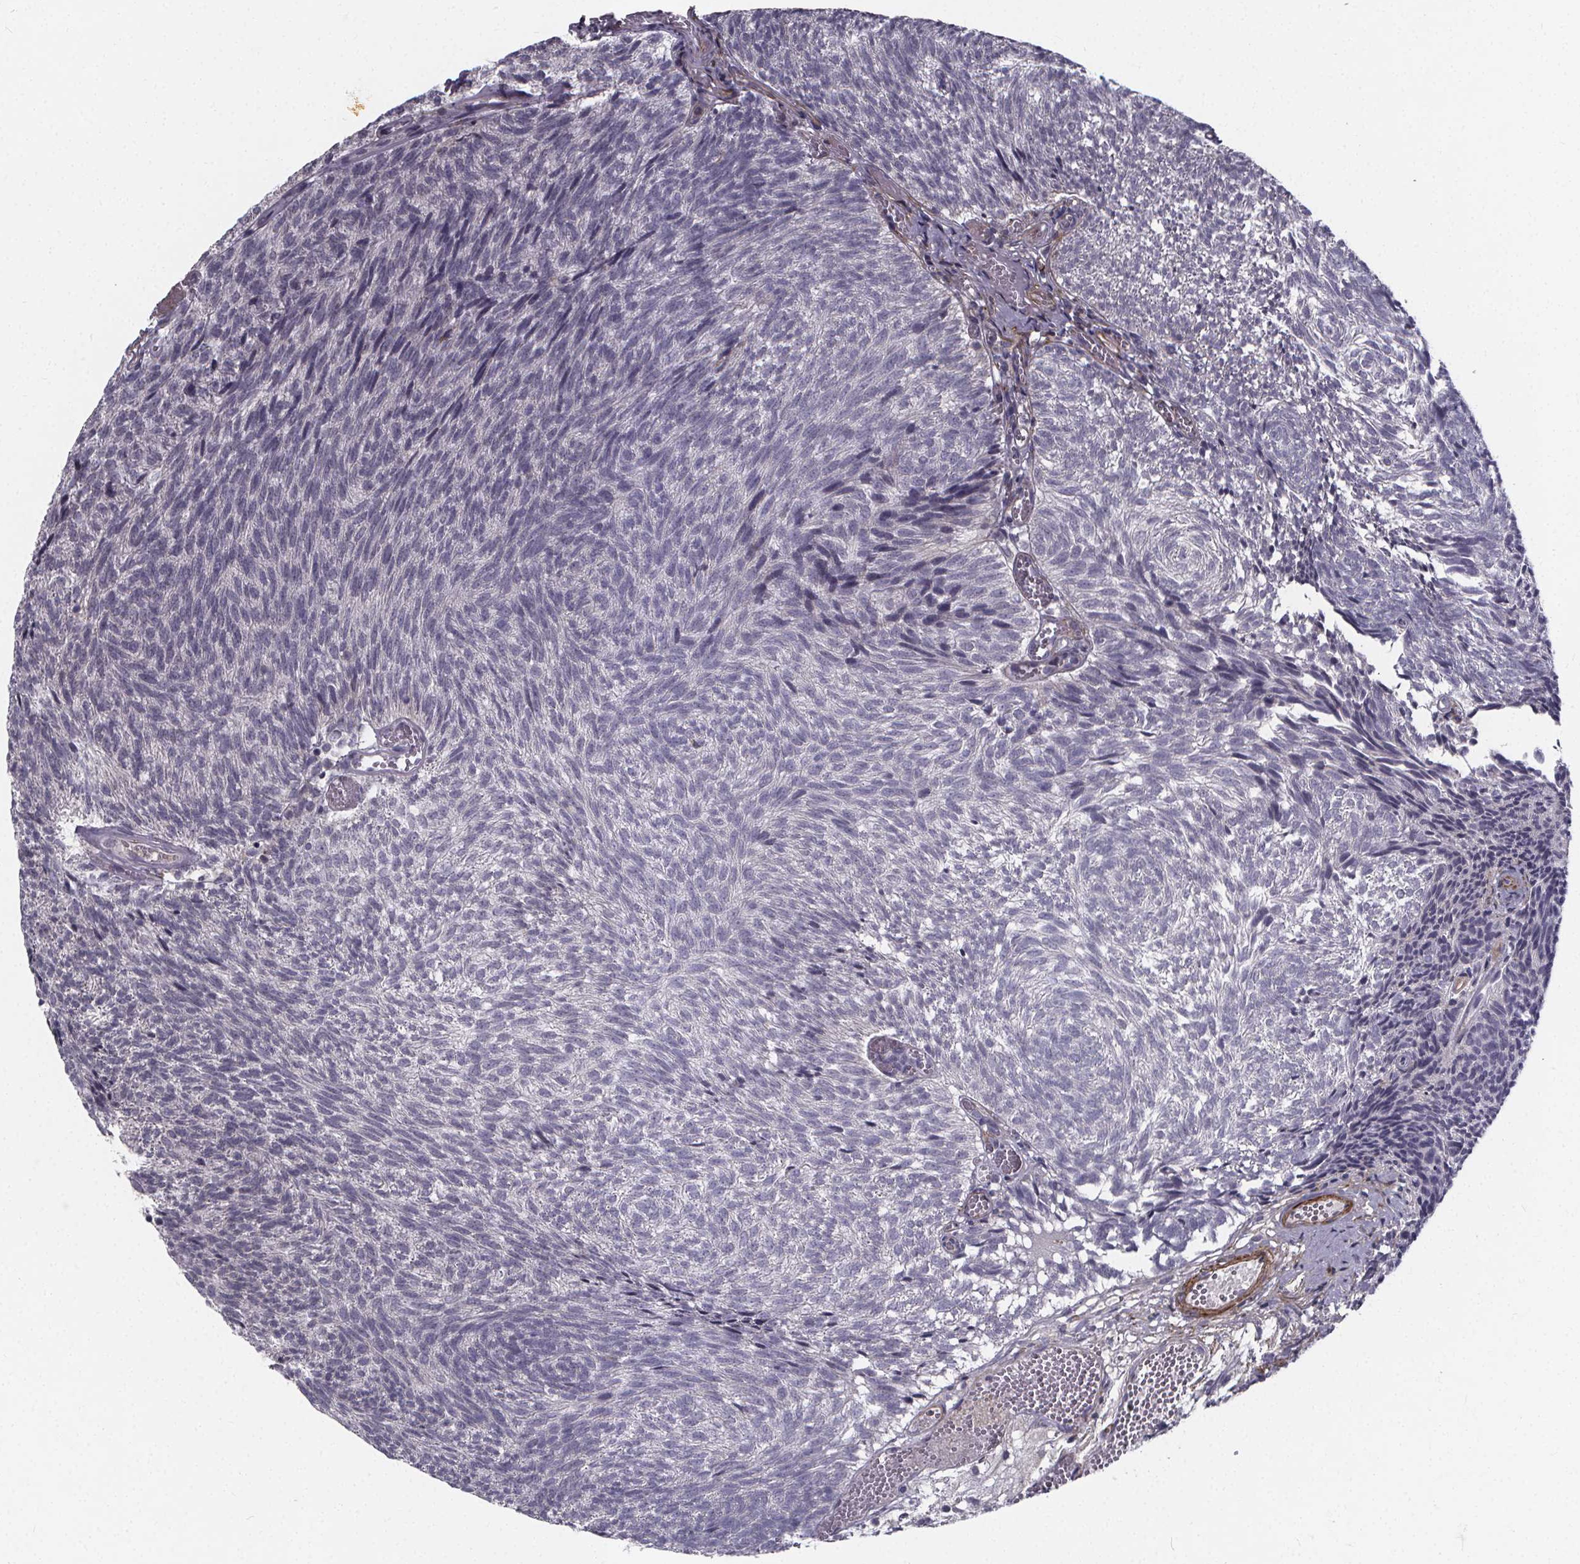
{"staining": {"intensity": "negative", "quantity": "none", "location": "none"}, "tissue": "urothelial cancer", "cell_type": "Tumor cells", "image_type": "cancer", "snomed": [{"axis": "morphology", "description": "Urothelial carcinoma, Low grade"}, {"axis": "topography", "description": "Urinary bladder"}], "caption": "An immunohistochemistry micrograph of urothelial carcinoma (low-grade) is shown. There is no staining in tumor cells of urothelial carcinoma (low-grade).", "gene": "FBXW2", "patient": {"sex": "male", "age": 77}}